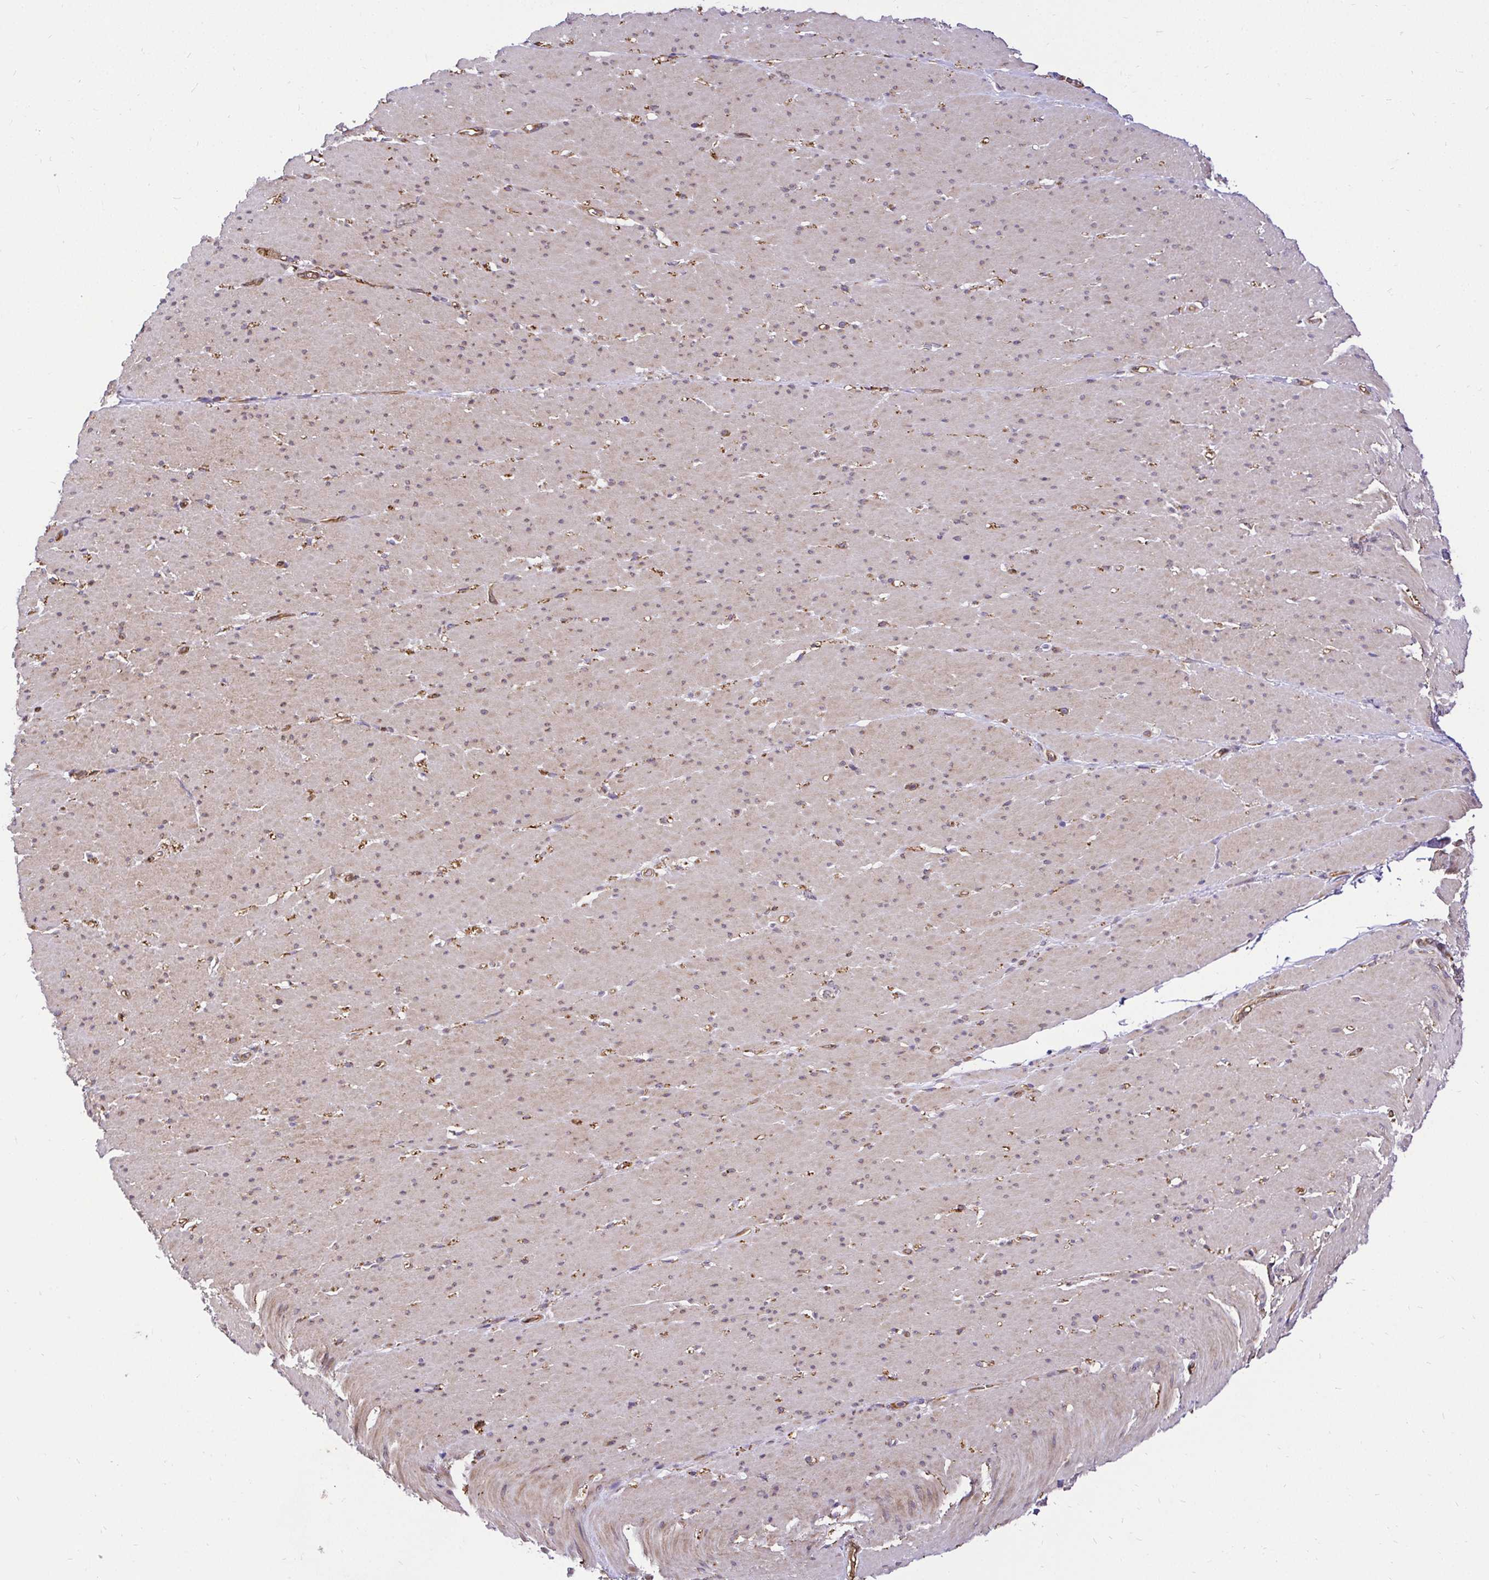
{"staining": {"intensity": "weak", "quantity": "25%-75%", "location": "cytoplasmic/membranous"}, "tissue": "smooth muscle", "cell_type": "Smooth muscle cells", "image_type": "normal", "snomed": [{"axis": "morphology", "description": "Normal tissue, NOS"}, {"axis": "topography", "description": "Smooth muscle"}, {"axis": "topography", "description": "Rectum"}], "caption": "High-magnification brightfield microscopy of benign smooth muscle stained with DAB (brown) and counterstained with hematoxylin (blue). smooth muscle cells exhibit weak cytoplasmic/membranous expression is present in about25%-75% of cells. (Brightfield microscopy of DAB IHC at high magnification).", "gene": "CCDC122", "patient": {"sex": "male", "age": 53}}